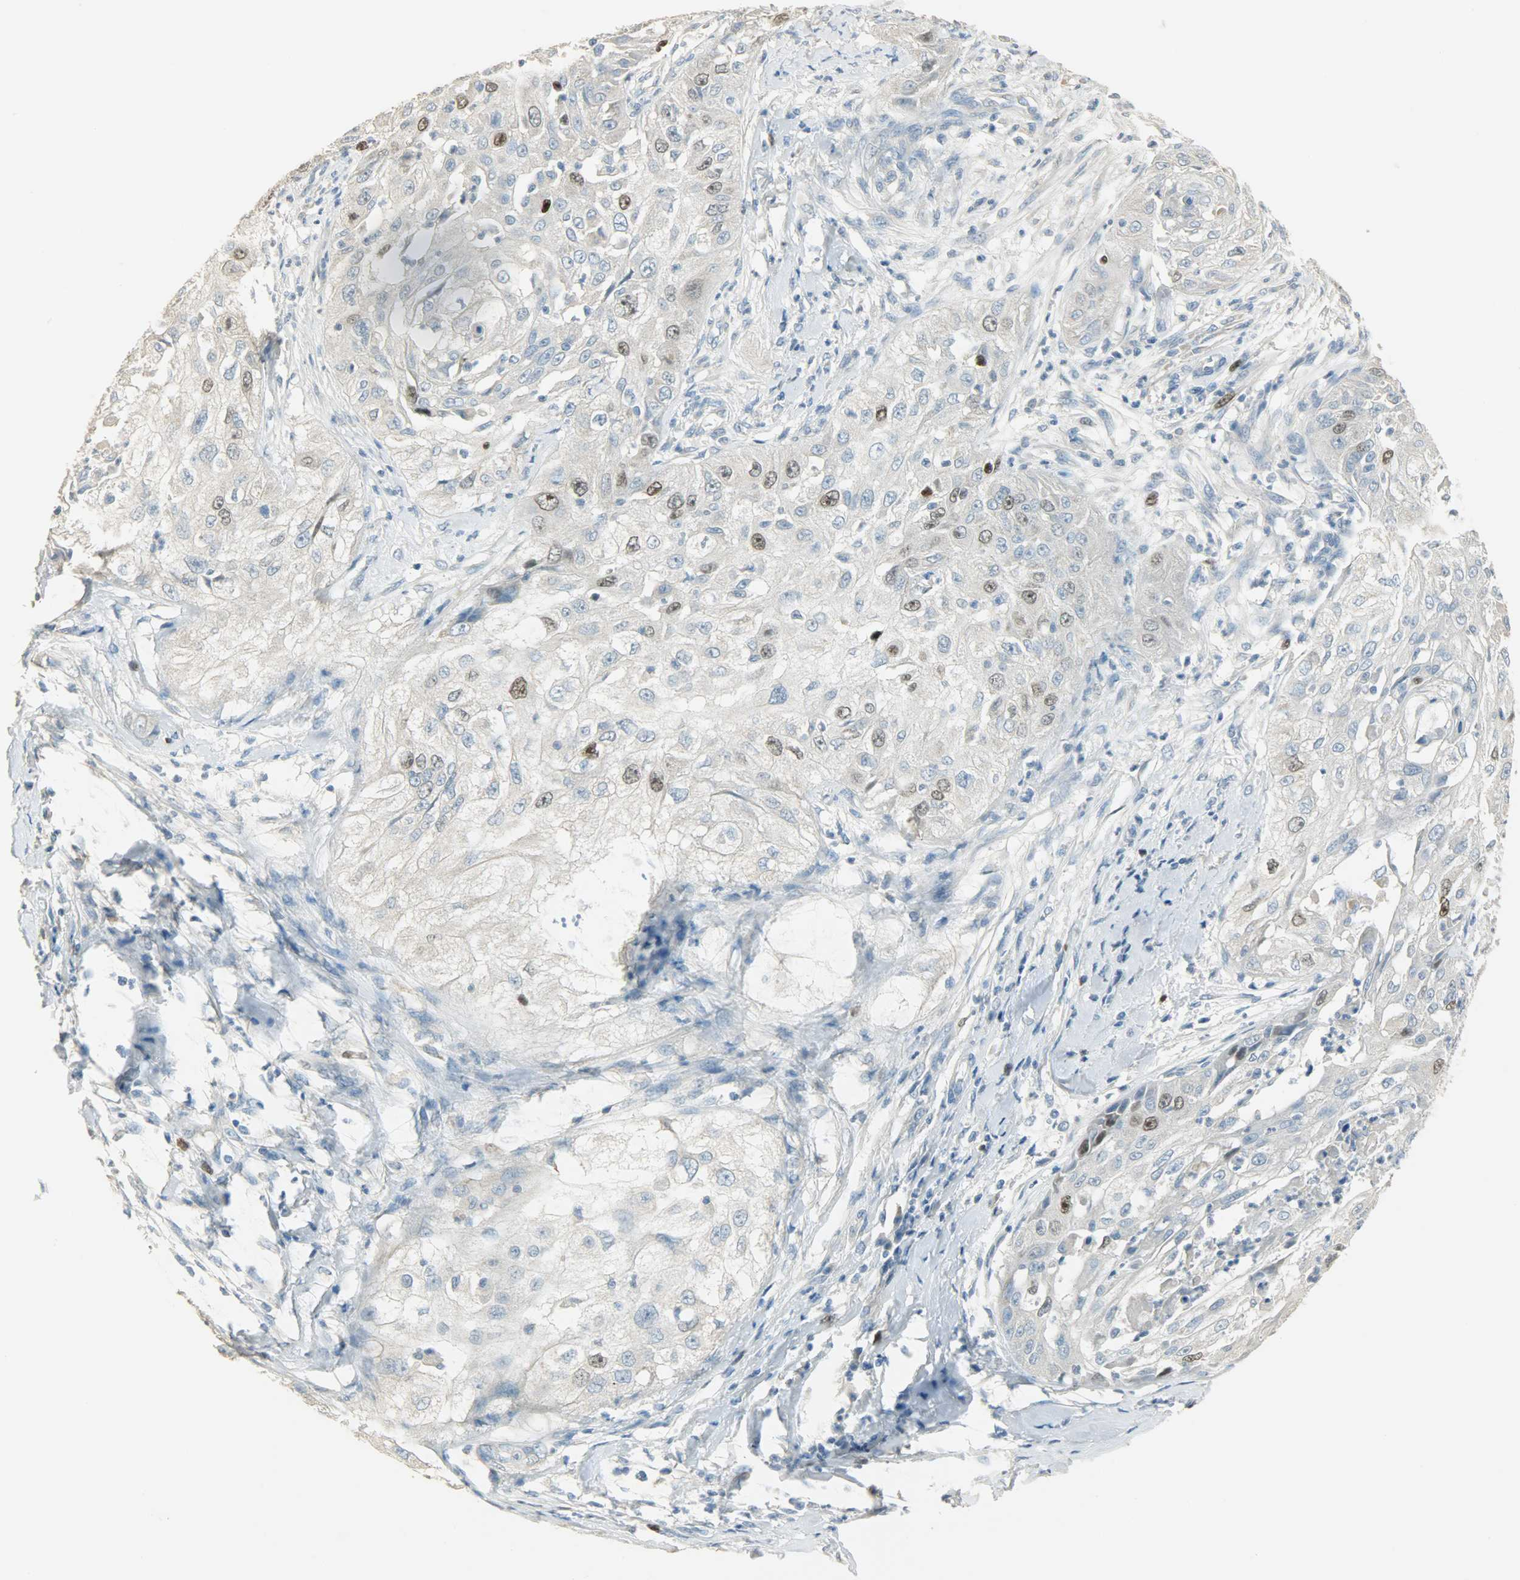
{"staining": {"intensity": "strong", "quantity": "25%-75%", "location": "nuclear"}, "tissue": "cervical cancer", "cell_type": "Tumor cells", "image_type": "cancer", "snomed": [{"axis": "morphology", "description": "Squamous cell carcinoma, NOS"}, {"axis": "topography", "description": "Cervix"}], "caption": "This is a histology image of immunohistochemistry (IHC) staining of cervical cancer, which shows strong expression in the nuclear of tumor cells.", "gene": "TPX2", "patient": {"sex": "female", "age": 64}}